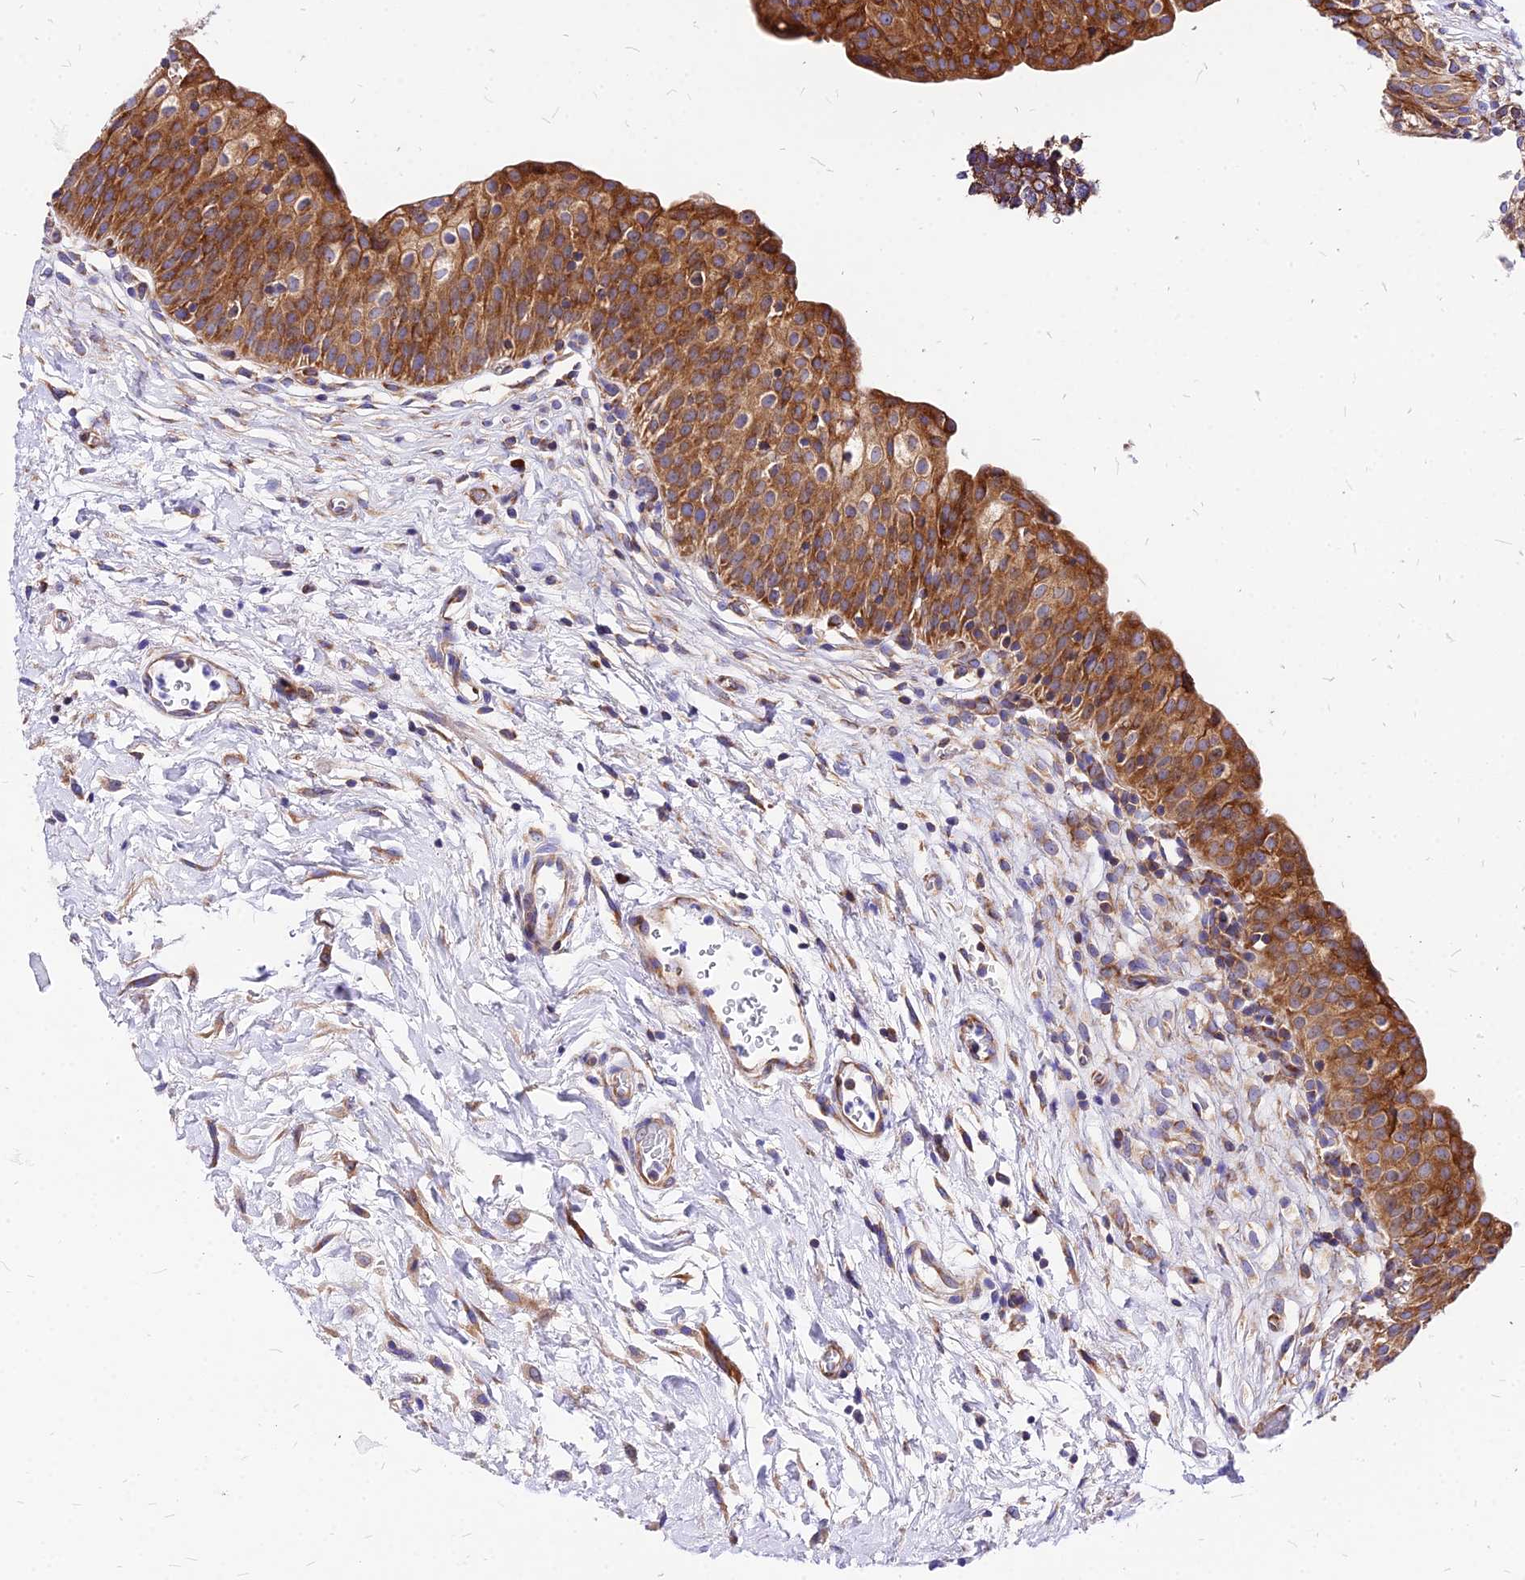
{"staining": {"intensity": "strong", "quantity": ">75%", "location": "cytoplasmic/membranous"}, "tissue": "urinary bladder", "cell_type": "Urothelial cells", "image_type": "normal", "snomed": [{"axis": "morphology", "description": "Normal tissue, NOS"}, {"axis": "topography", "description": "Urinary bladder"}], "caption": "Urothelial cells demonstrate high levels of strong cytoplasmic/membranous expression in approximately >75% of cells in benign human urinary bladder.", "gene": "RPL19", "patient": {"sex": "male", "age": 55}}